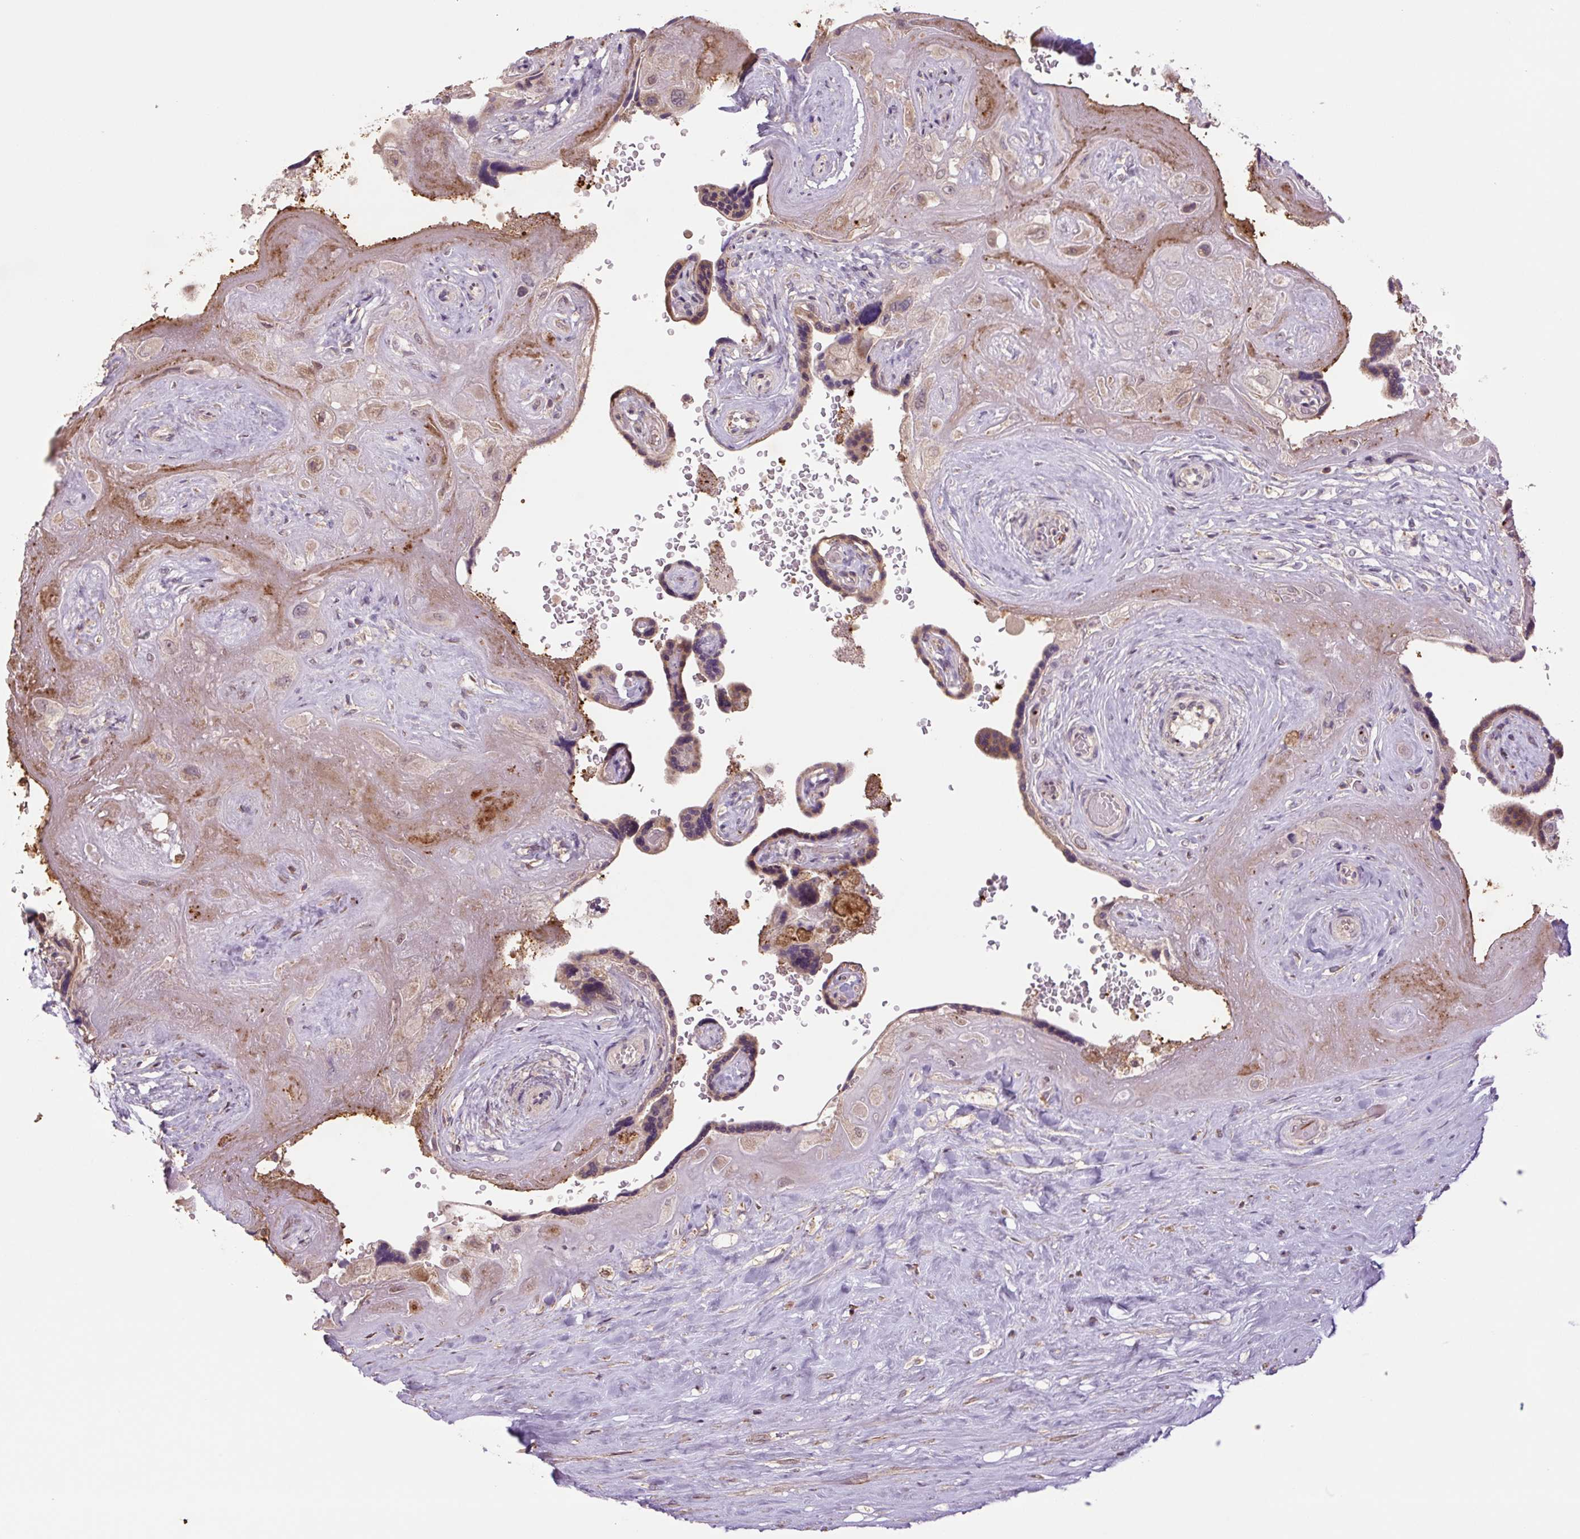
{"staining": {"intensity": "weak", "quantity": "<25%", "location": "cytoplasmic/membranous"}, "tissue": "placenta", "cell_type": "Decidual cells", "image_type": "normal", "snomed": [{"axis": "morphology", "description": "Normal tissue, NOS"}, {"axis": "topography", "description": "Placenta"}], "caption": "High power microscopy micrograph of an immunohistochemistry micrograph of unremarkable placenta, revealing no significant staining in decidual cells.", "gene": "TMEM160", "patient": {"sex": "female", "age": 32}}